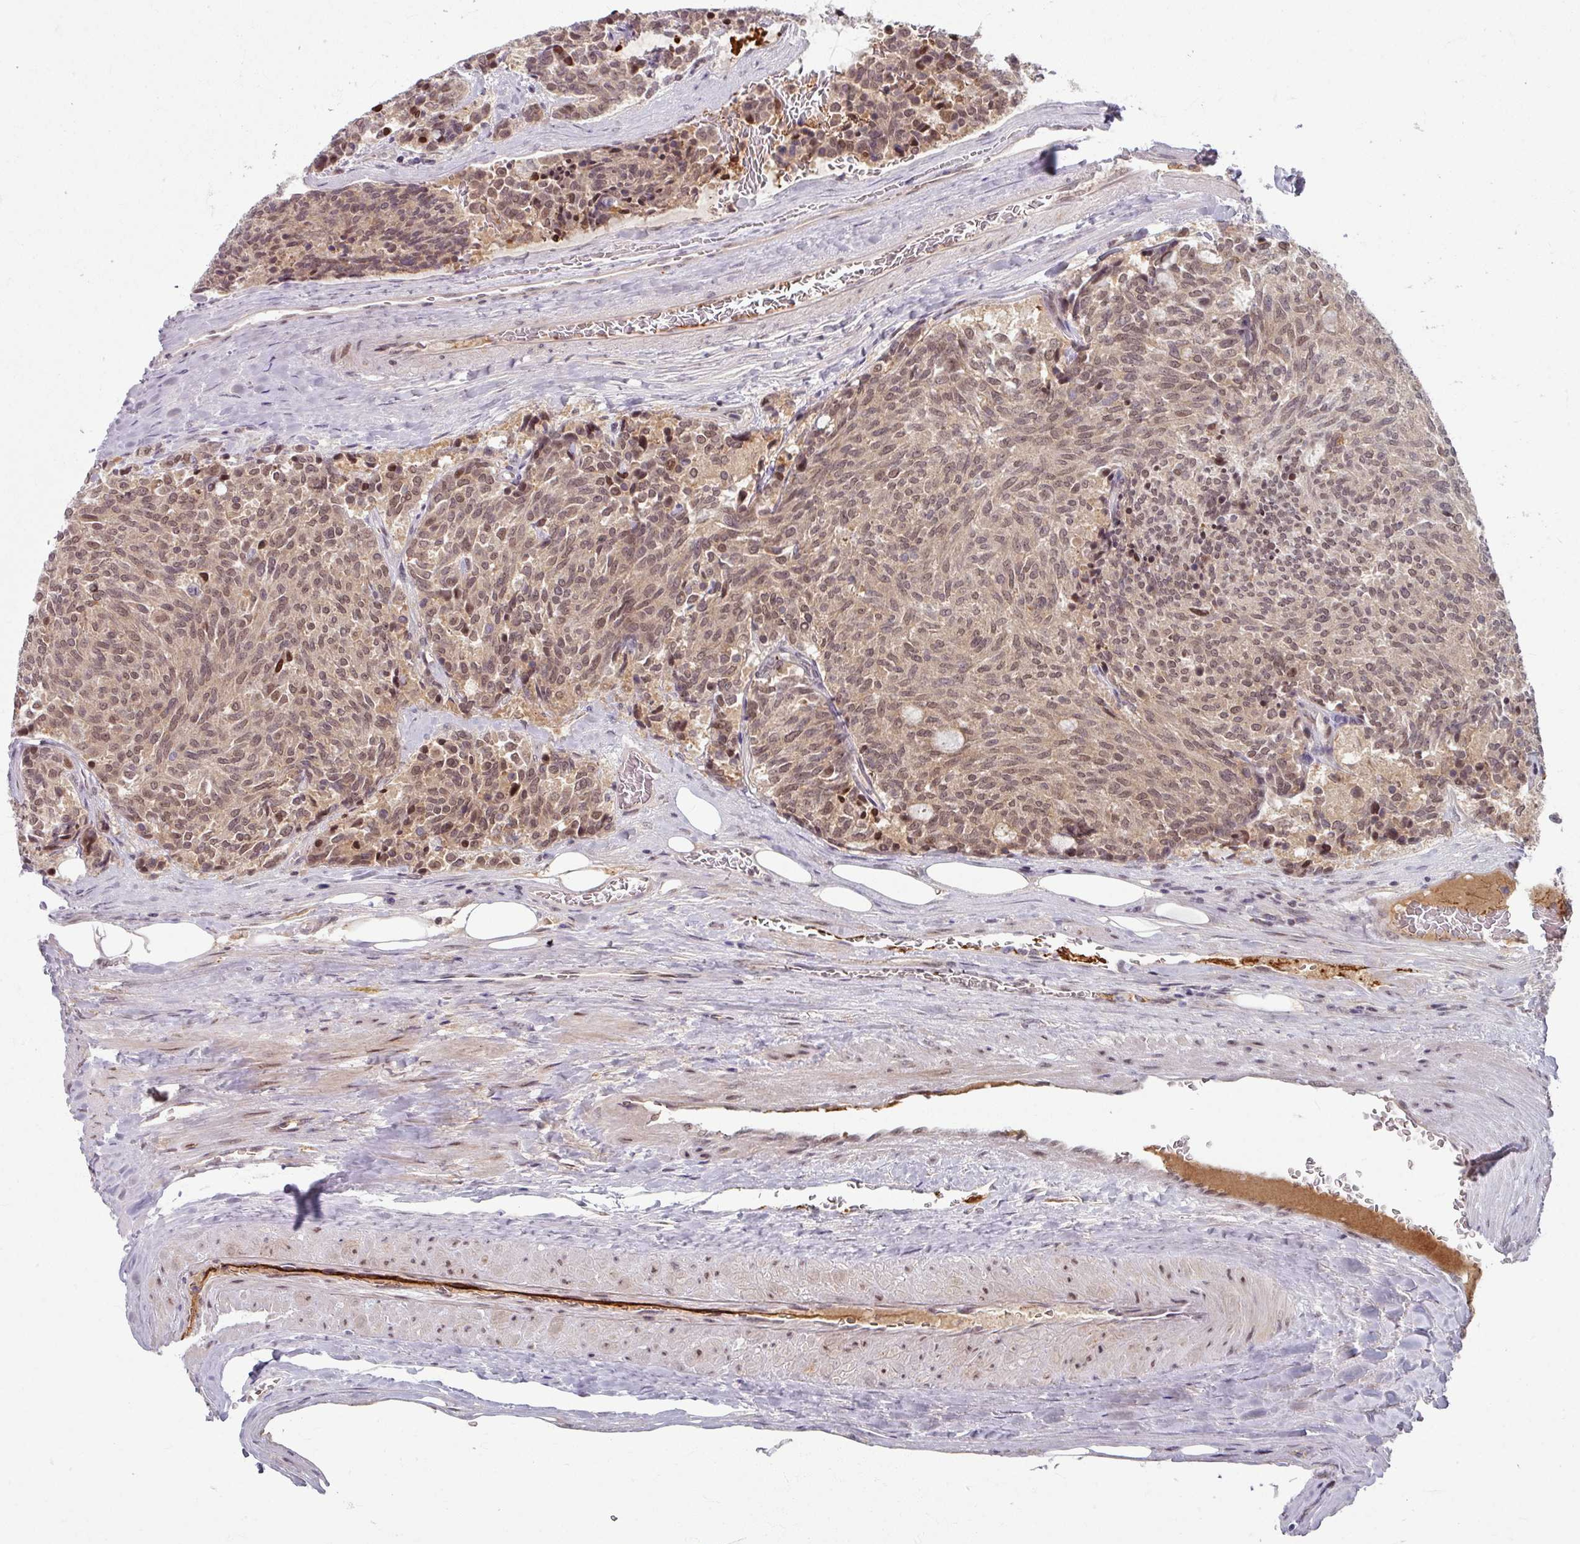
{"staining": {"intensity": "moderate", "quantity": ">75%", "location": "nuclear"}, "tissue": "carcinoid", "cell_type": "Tumor cells", "image_type": "cancer", "snomed": [{"axis": "morphology", "description": "Carcinoid, malignant, NOS"}, {"axis": "topography", "description": "Pancreas"}], "caption": "The photomicrograph shows a brown stain indicating the presence of a protein in the nuclear of tumor cells in carcinoid (malignant).", "gene": "KLC3", "patient": {"sex": "female", "age": 54}}